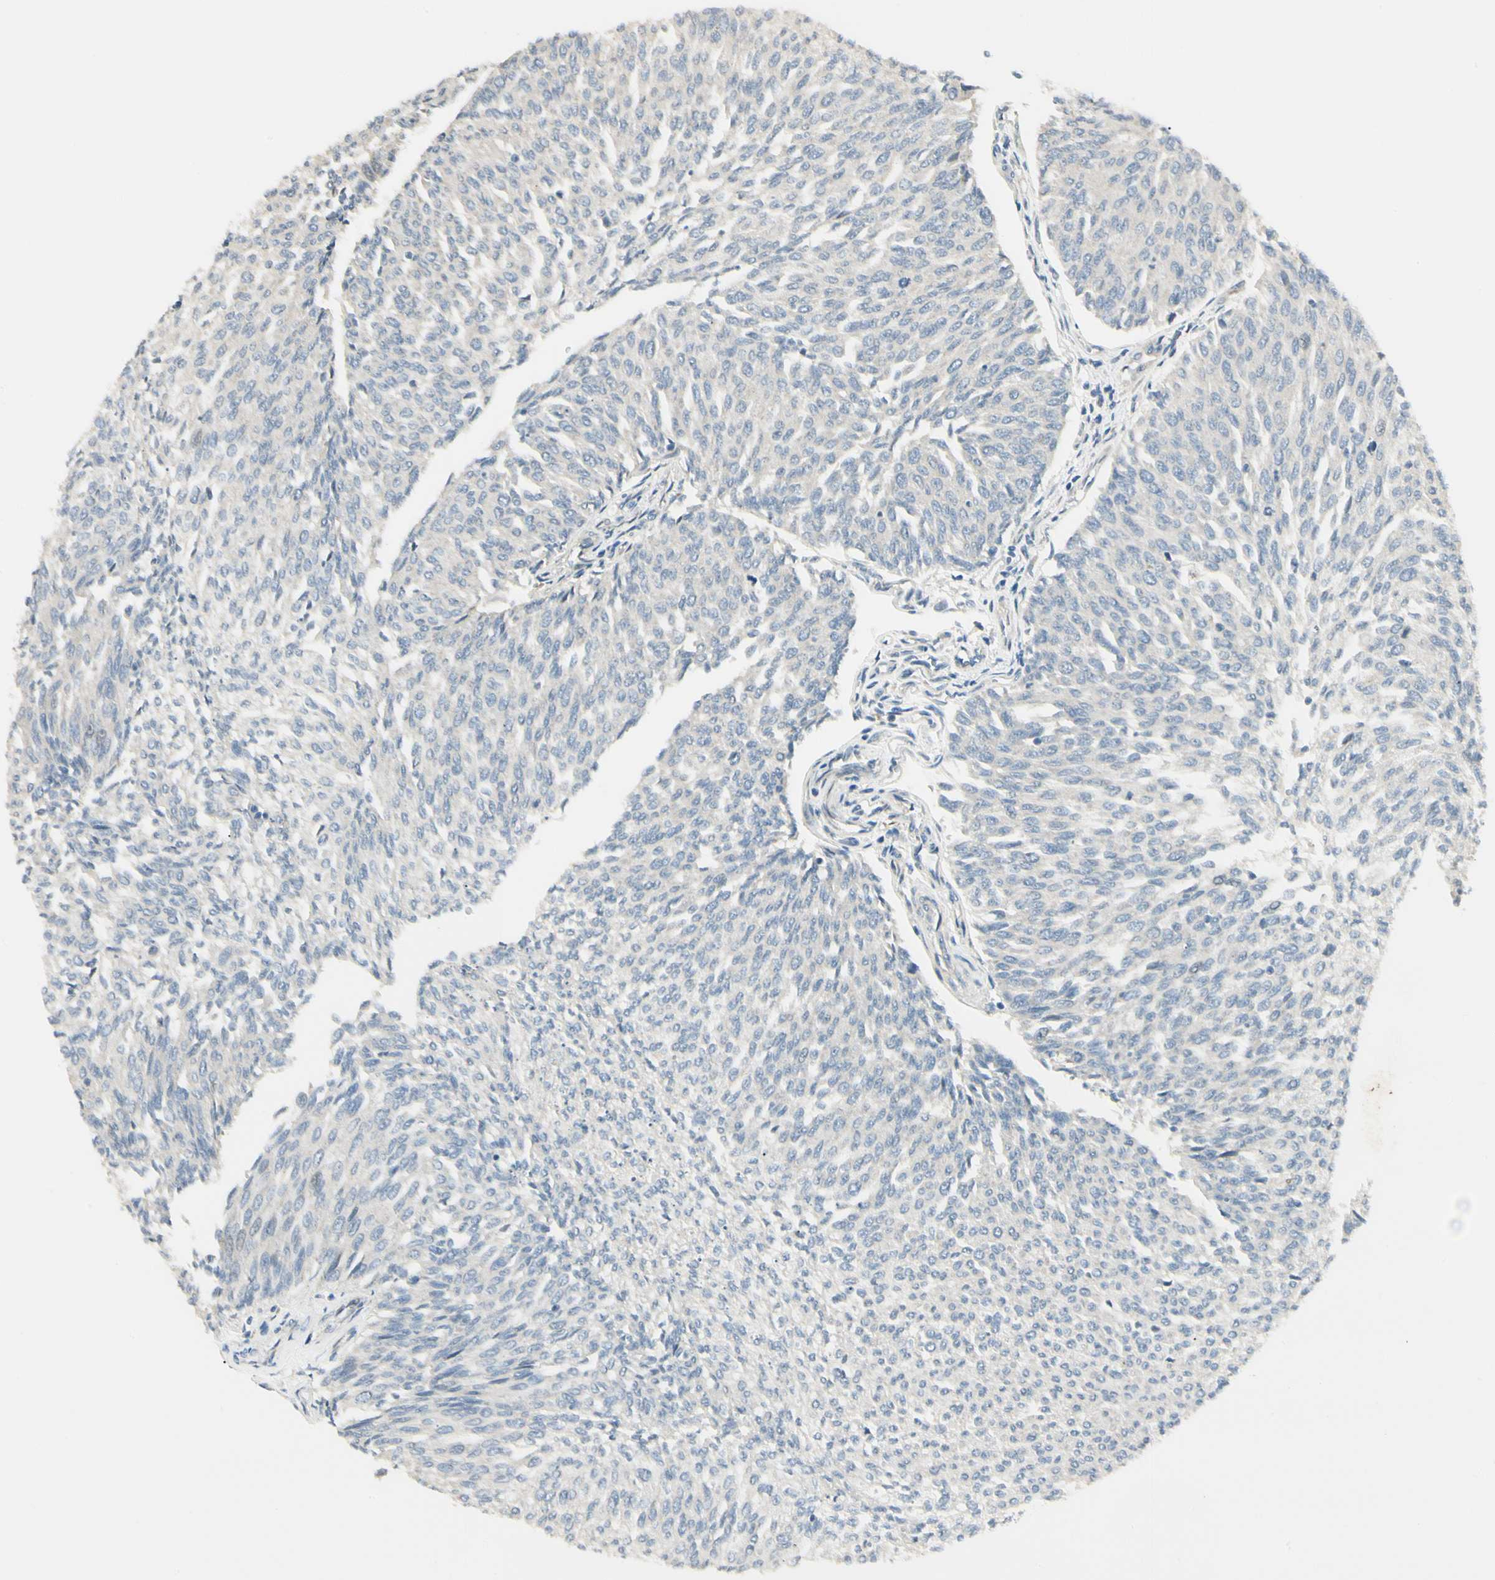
{"staining": {"intensity": "negative", "quantity": "none", "location": "none"}, "tissue": "urothelial cancer", "cell_type": "Tumor cells", "image_type": "cancer", "snomed": [{"axis": "morphology", "description": "Urothelial carcinoma, Low grade"}, {"axis": "topography", "description": "Urinary bladder"}], "caption": "Human urothelial cancer stained for a protein using immunohistochemistry shows no staining in tumor cells.", "gene": "P4HA3", "patient": {"sex": "female", "age": 79}}